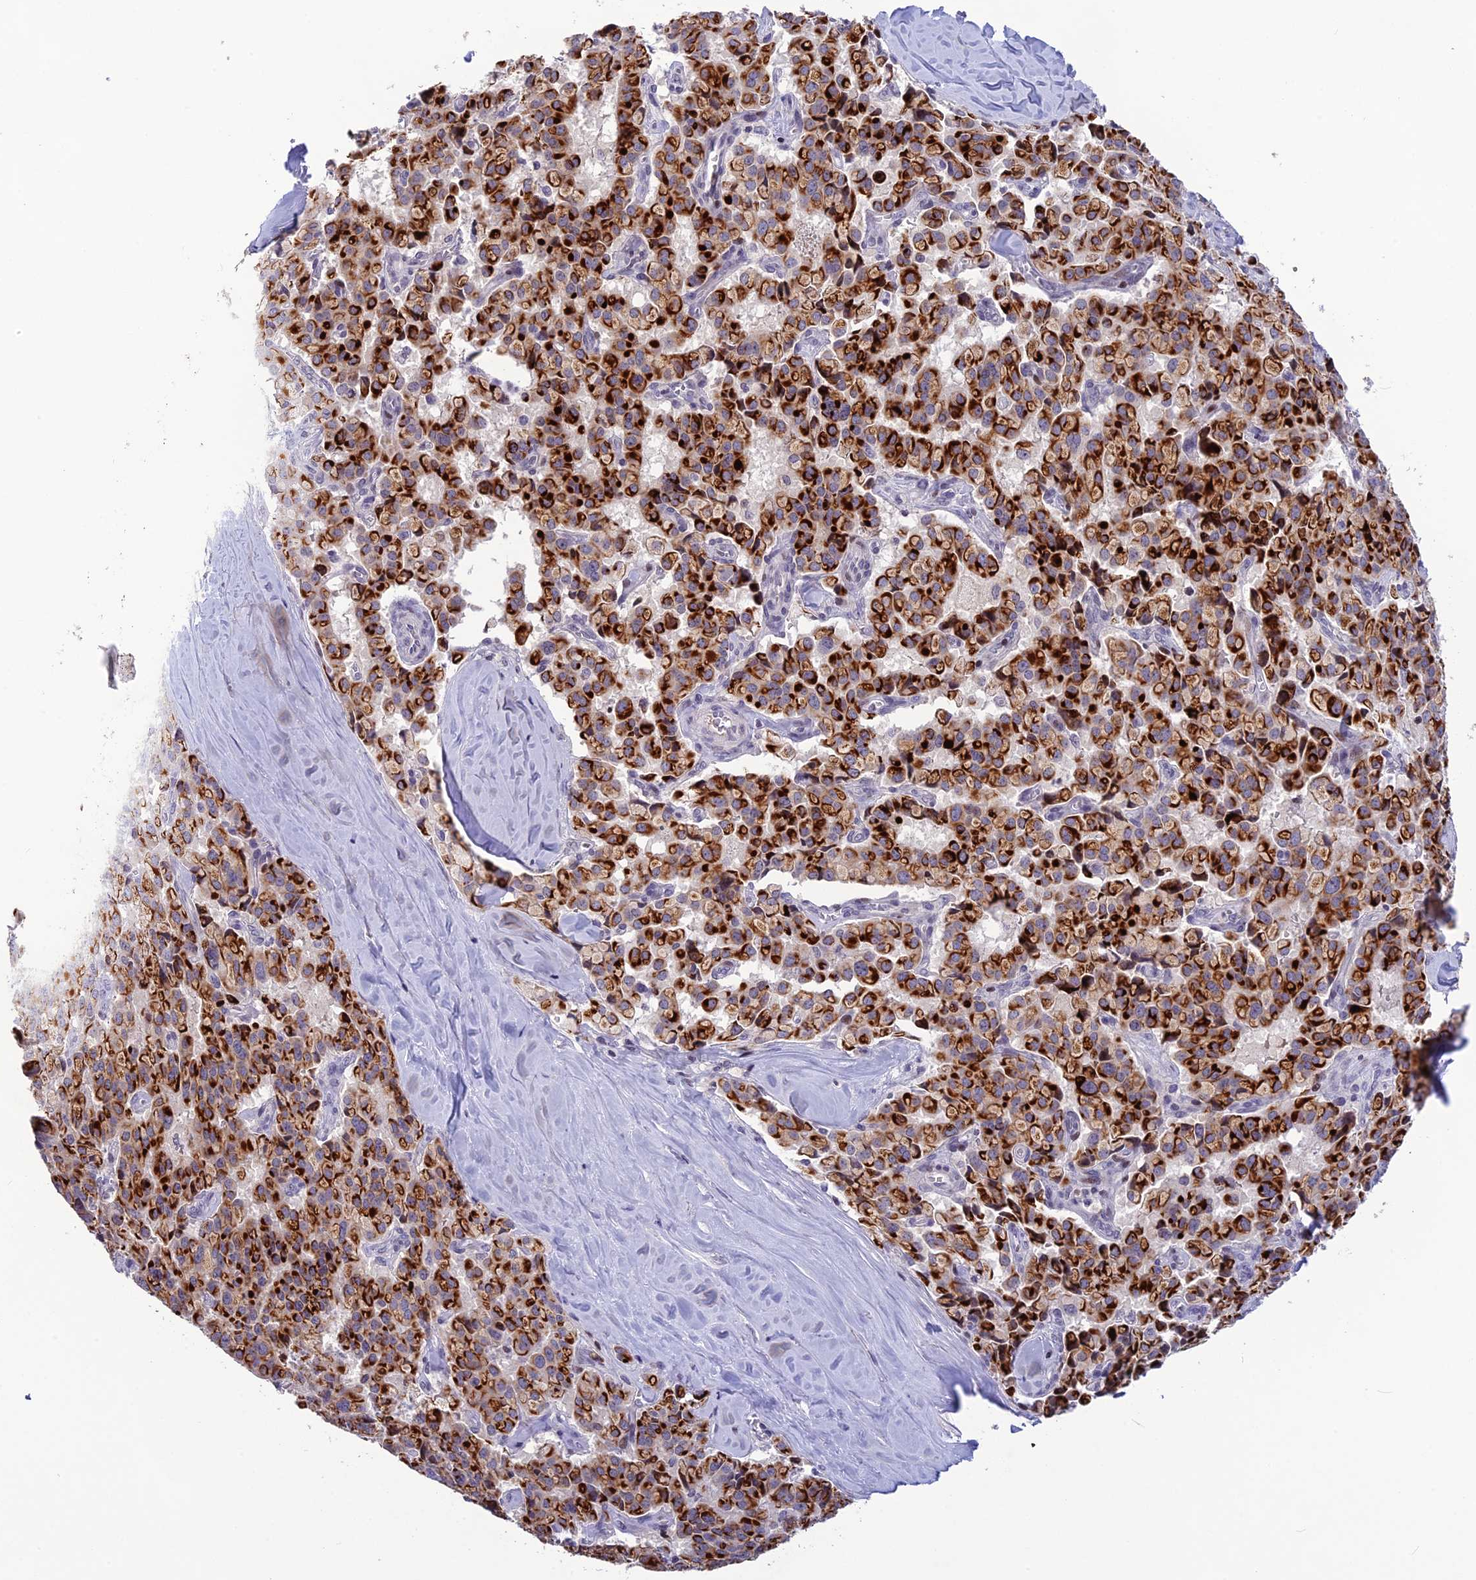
{"staining": {"intensity": "strong", "quantity": ">75%", "location": "cytoplasmic/membranous"}, "tissue": "pancreatic cancer", "cell_type": "Tumor cells", "image_type": "cancer", "snomed": [{"axis": "morphology", "description": "Adenocarcinoma, NOS"}, {"axis": "topography", "description": "Pancreas"}], "caption": "Immunohistochemical staining of pancreatic adenocarcinoma shows high levels of strong cytoplasmic/membranous expression in about >75% of tumor cells.", "gene": "TMEM134", "patient": {"sex": "male", "age": 65}}